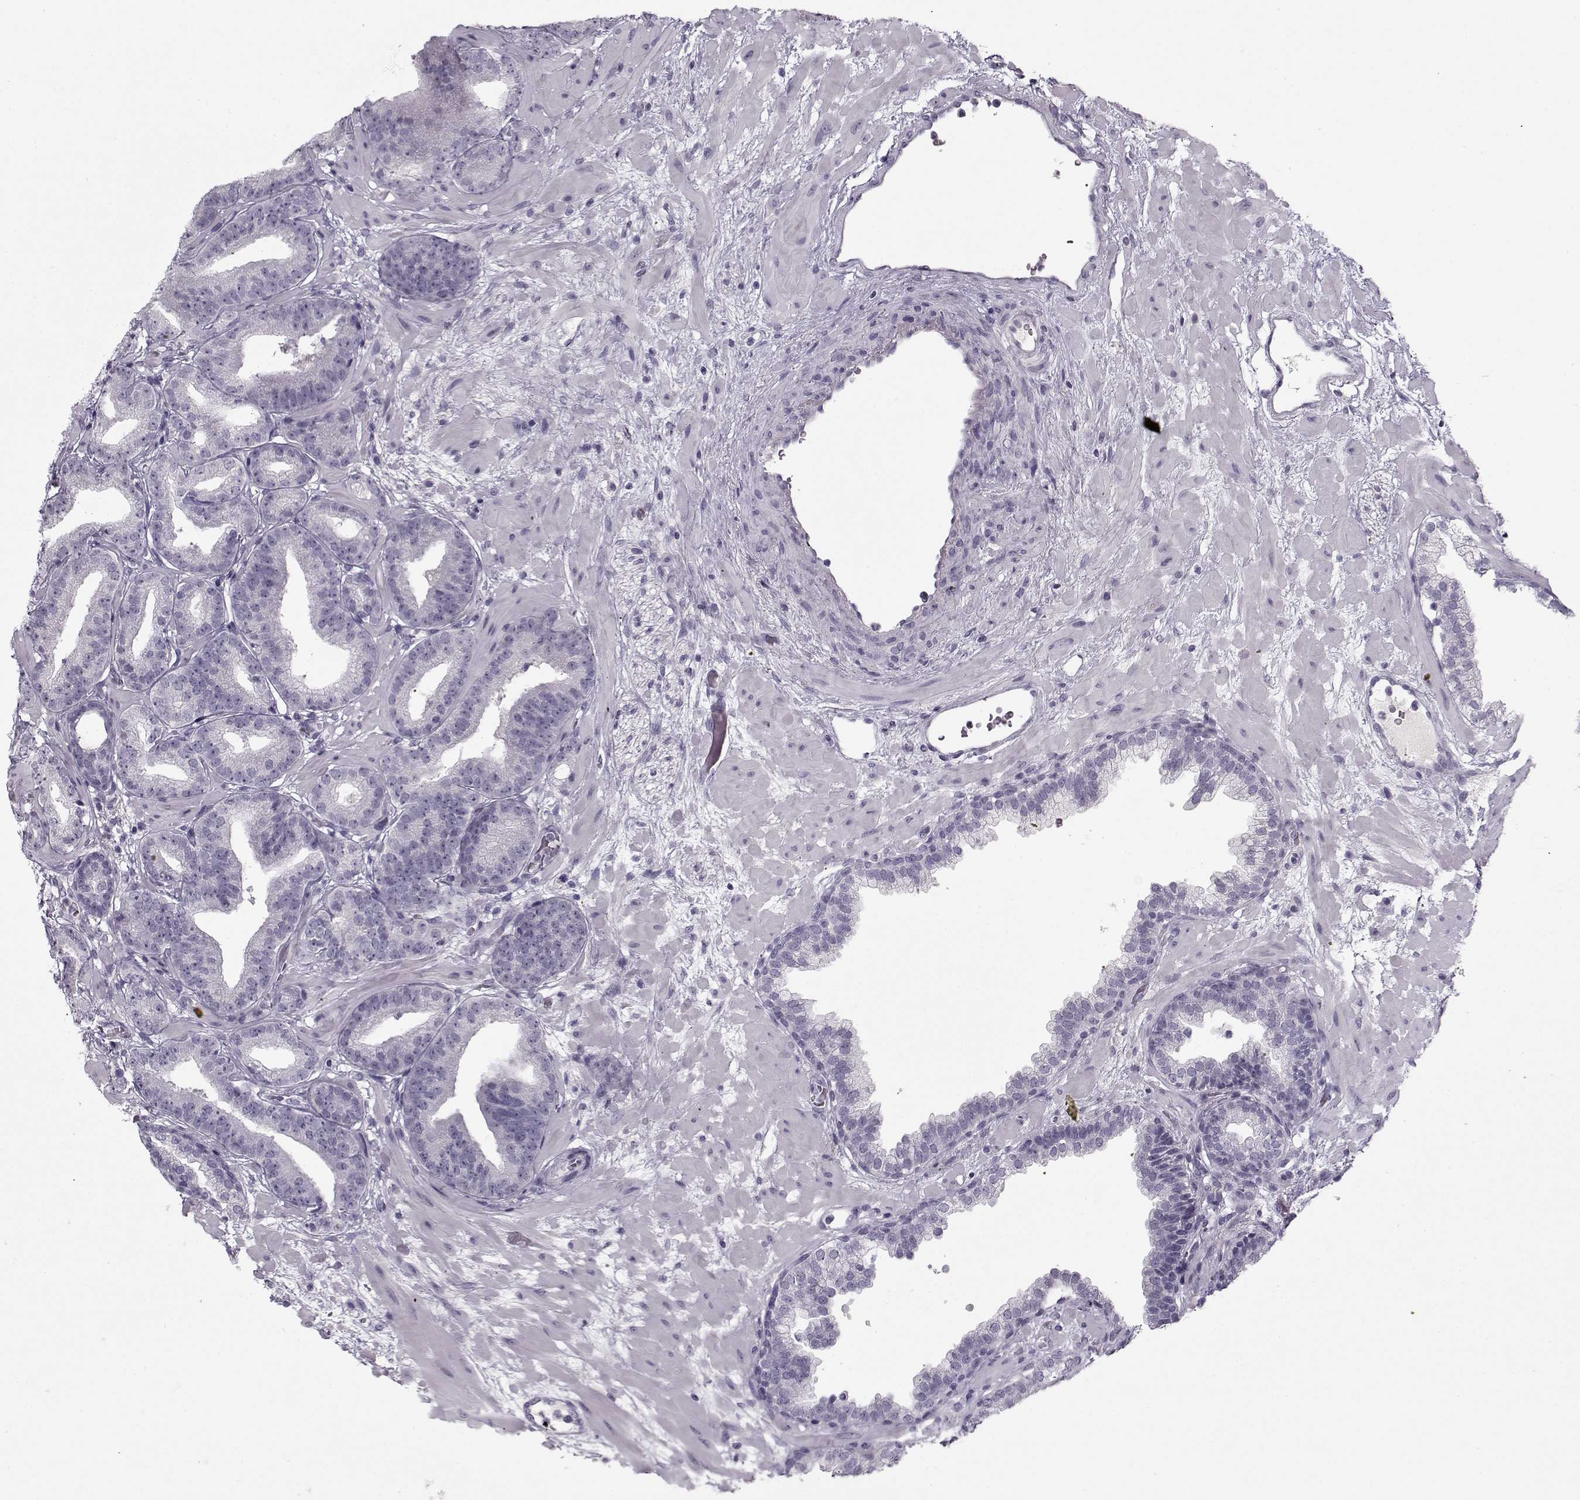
{"staining": {"intensity": "negative", "quantity": "none", "location": "none"}, "tissue": "prostate cancer", "cell_type": "Tumor cells", "image_type": "cancer", "snomed": [{"axis": "morphology", "description": "Adenocarcinoma, Low grade"}, {"axis": "topography", "description": "Prostate"}], "caption": "Tumor cells show no significant expression in prostate cancer.", "gene": "PNMT", "patient": {"sex": "male", "age": 68}}